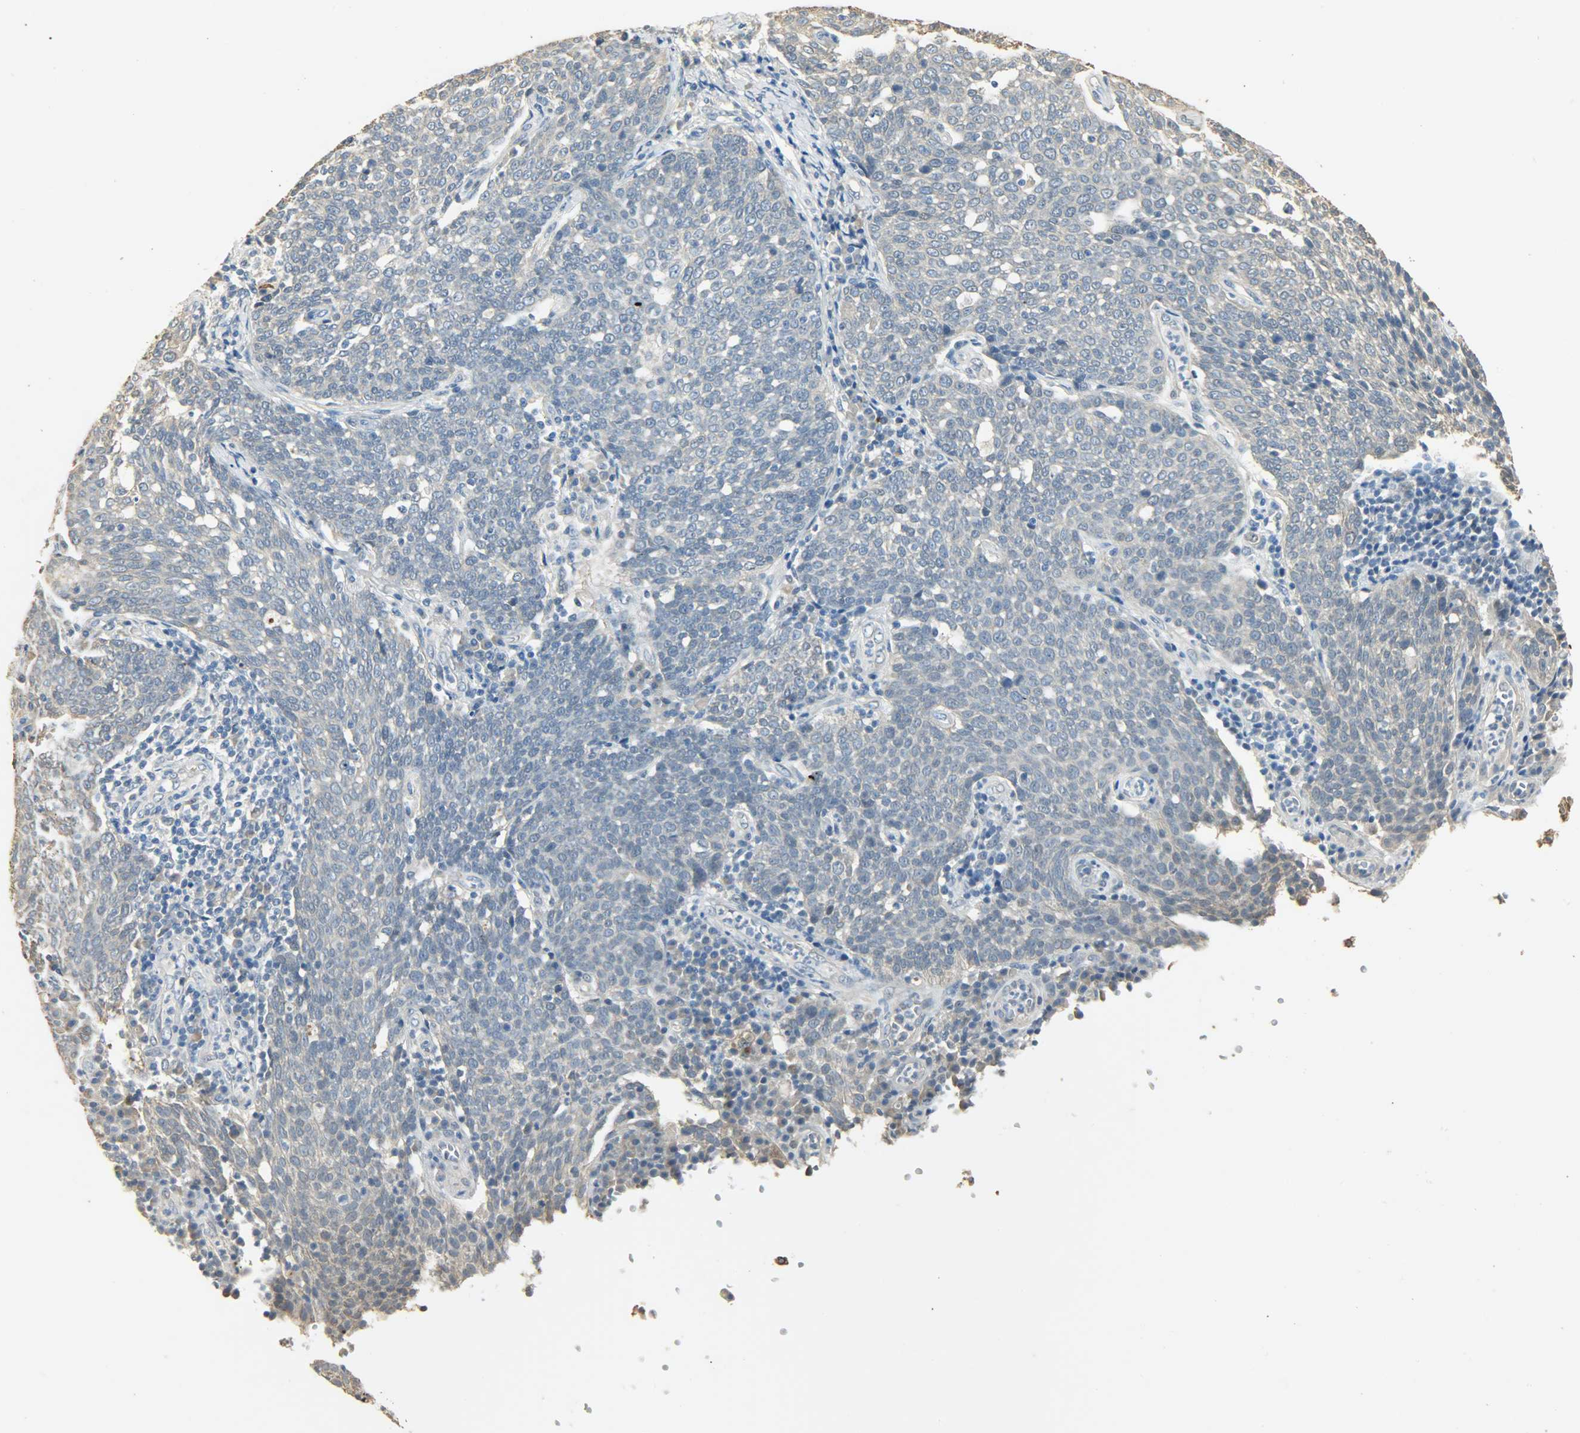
{"staining": {"intensity": "weak", "quantity": "25%-75%", "location": "cytoplasmic/membranous"}, "tissue": "cervical cancer", "cell_type": "Tumor cells", "image_type": "cancer", "snomed": [{"axis": "morphology", "description": "Squamous cell carcinoma, NOS"}, {"axis": "topography", "description": "Cervix"}], "caption": "High-power microscopy captured an immunohistochemistry histopathology image of cervical cancer, revealing weak cytoplasmic/membranous expression in approximately 25%-75% of tumor cells.", "gene": "USP13", "patient": {"sex": "female", "age": 34}}